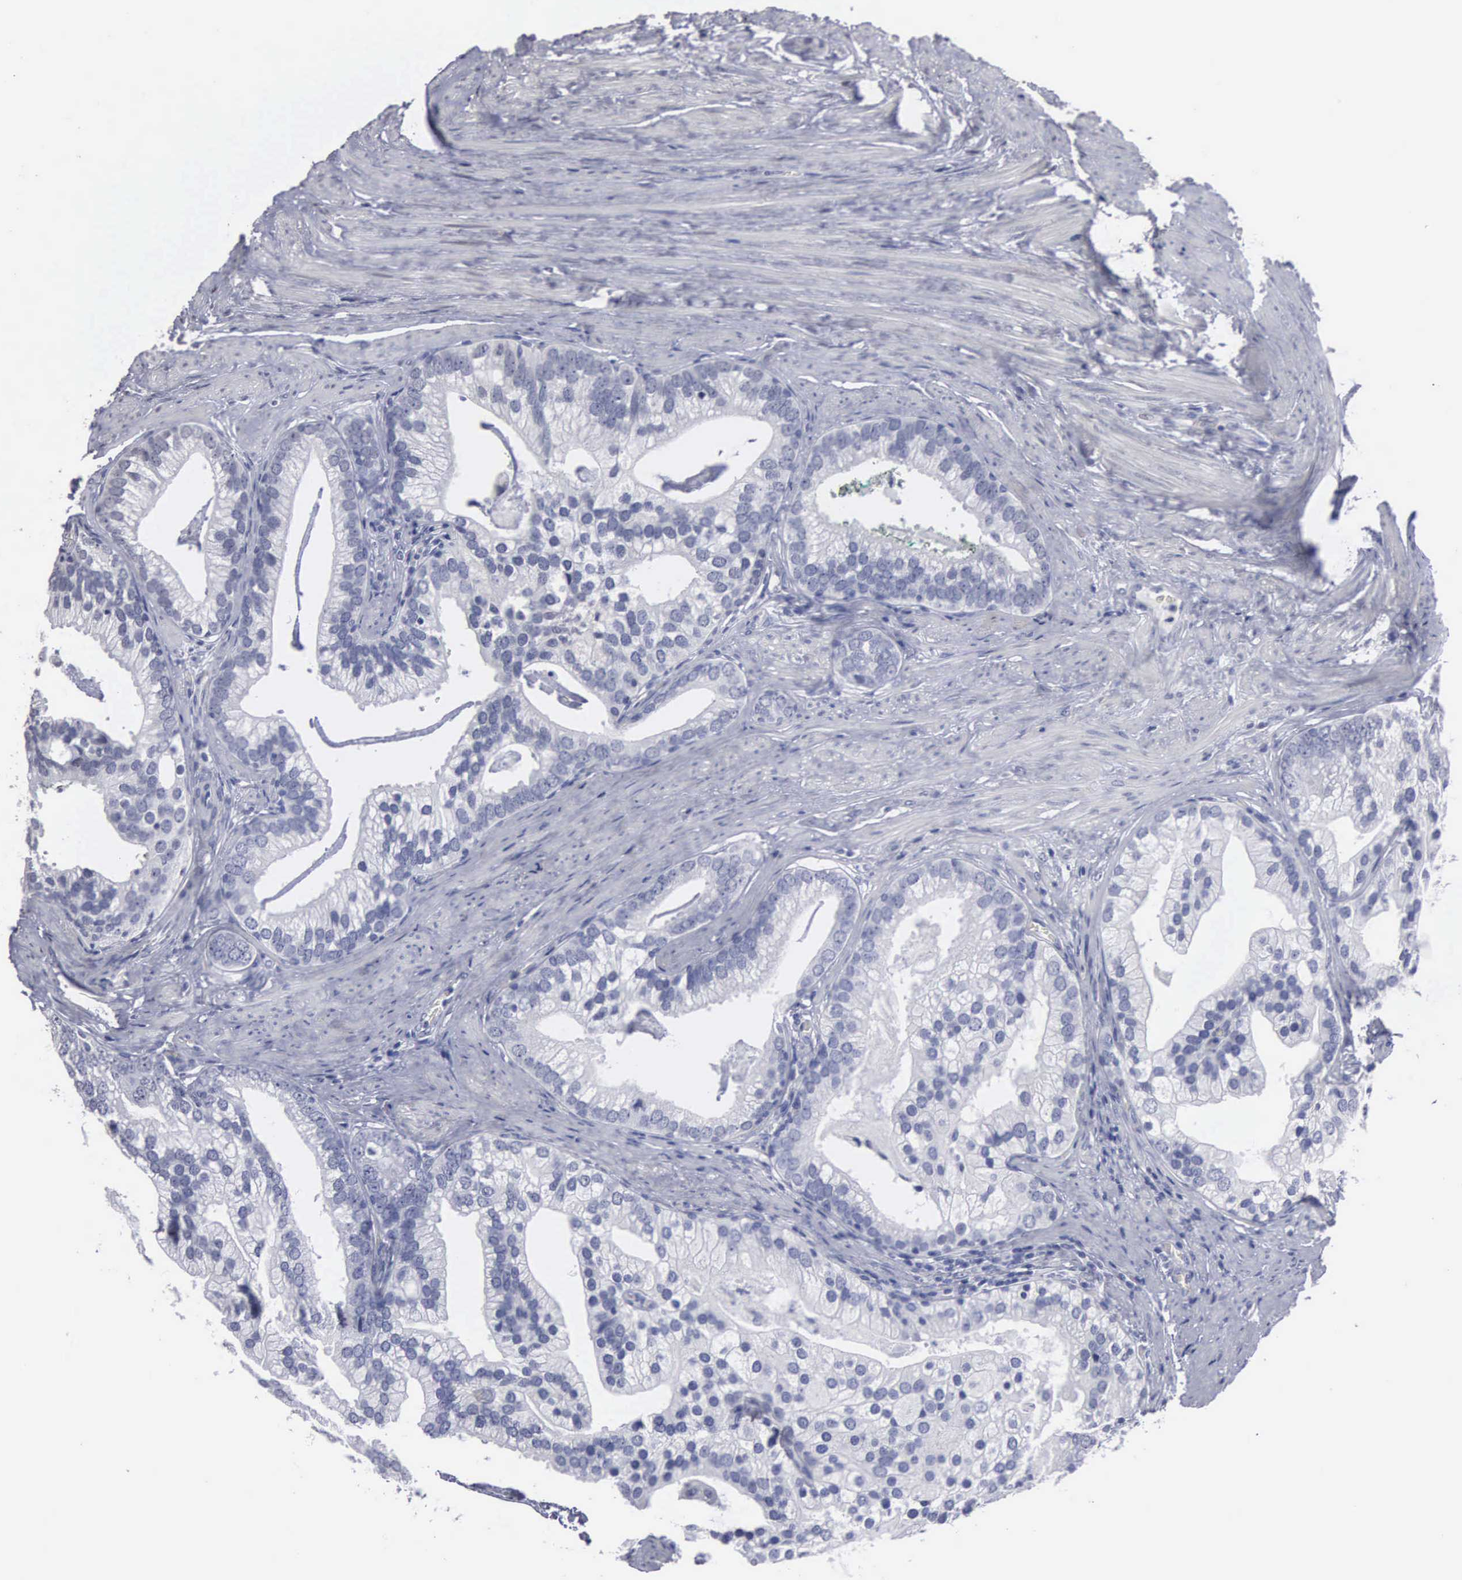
{"staining": {"intensity": "negative", "quantity": "none", "location": "none"}, "tissue": "prostate cancer", "cell_type": "Tumor cells", "image_type": "cancer", "snomed": [{"axis": "morphology", "description": "Adenocarcinoma, Medium grade"}, {"axis": "topography", "description": "Prostate"}], "caption": "This is an IHC histopathology image of medium-grade adenocarcinoma (prostate). There is no staining in tumor cells.", "gene": "UPB1", "patient": {"sex": "male", "age": 65}}